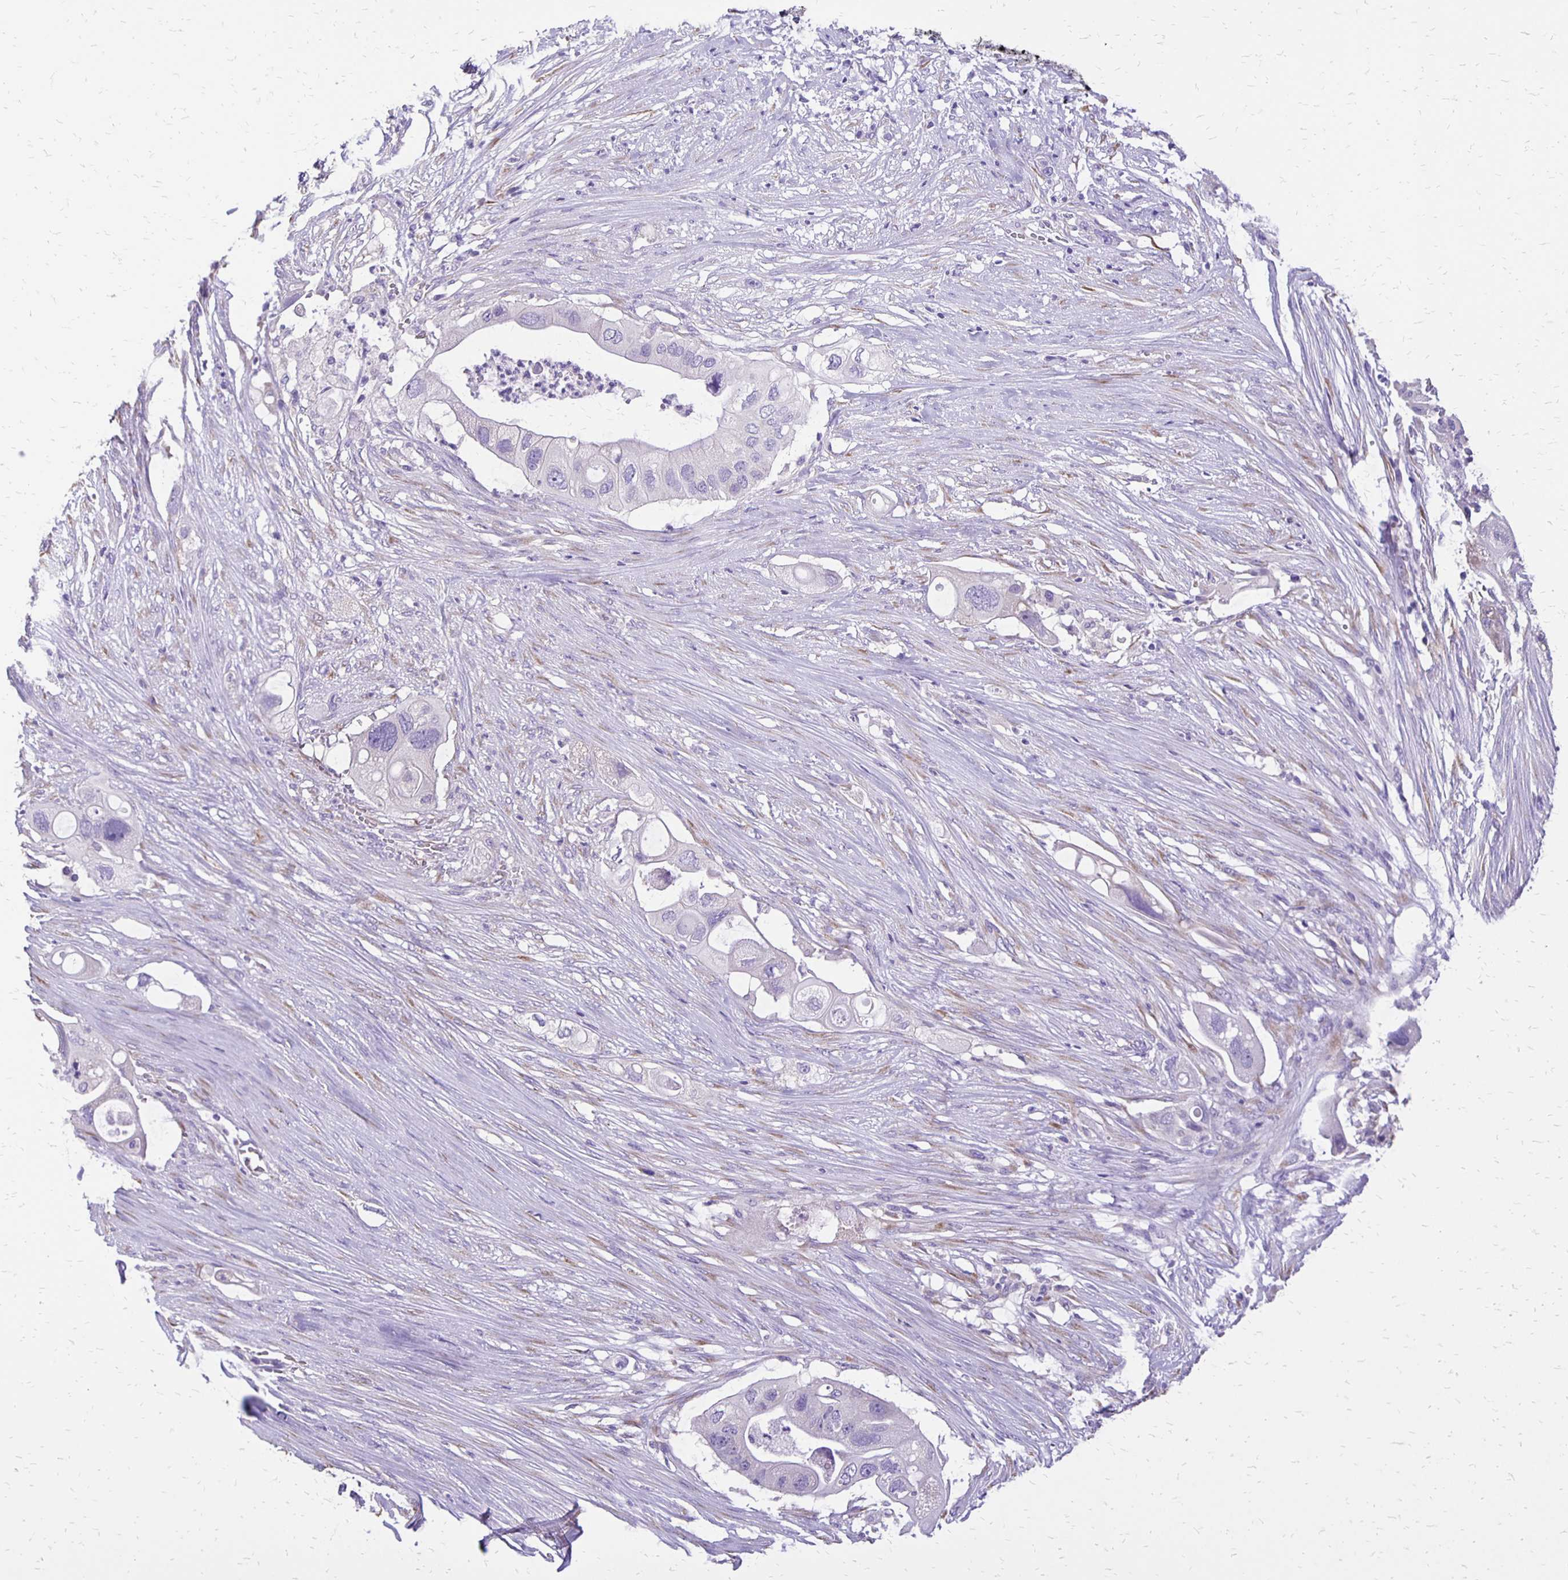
{"staining": {"intensity": "negative", "quantity": "none", "location": "none"}, "tissue": "pancreatic cancer", "cell_type": "Tumor cells", "image_type": "cancer", "snomed": [{"axis": "morphology", "description": "Adenocarcinoma, NOS"}, {"axis": "topography", "description": "Pancreas"}], "caption": "This is an immunohistochemistry (IHC) histopathology image of pancreatic adenocarcinoma. There is no positivity in tumor cells.", "gene": "ANKRD45", "patient": {"sex": "female", "age": 72}}